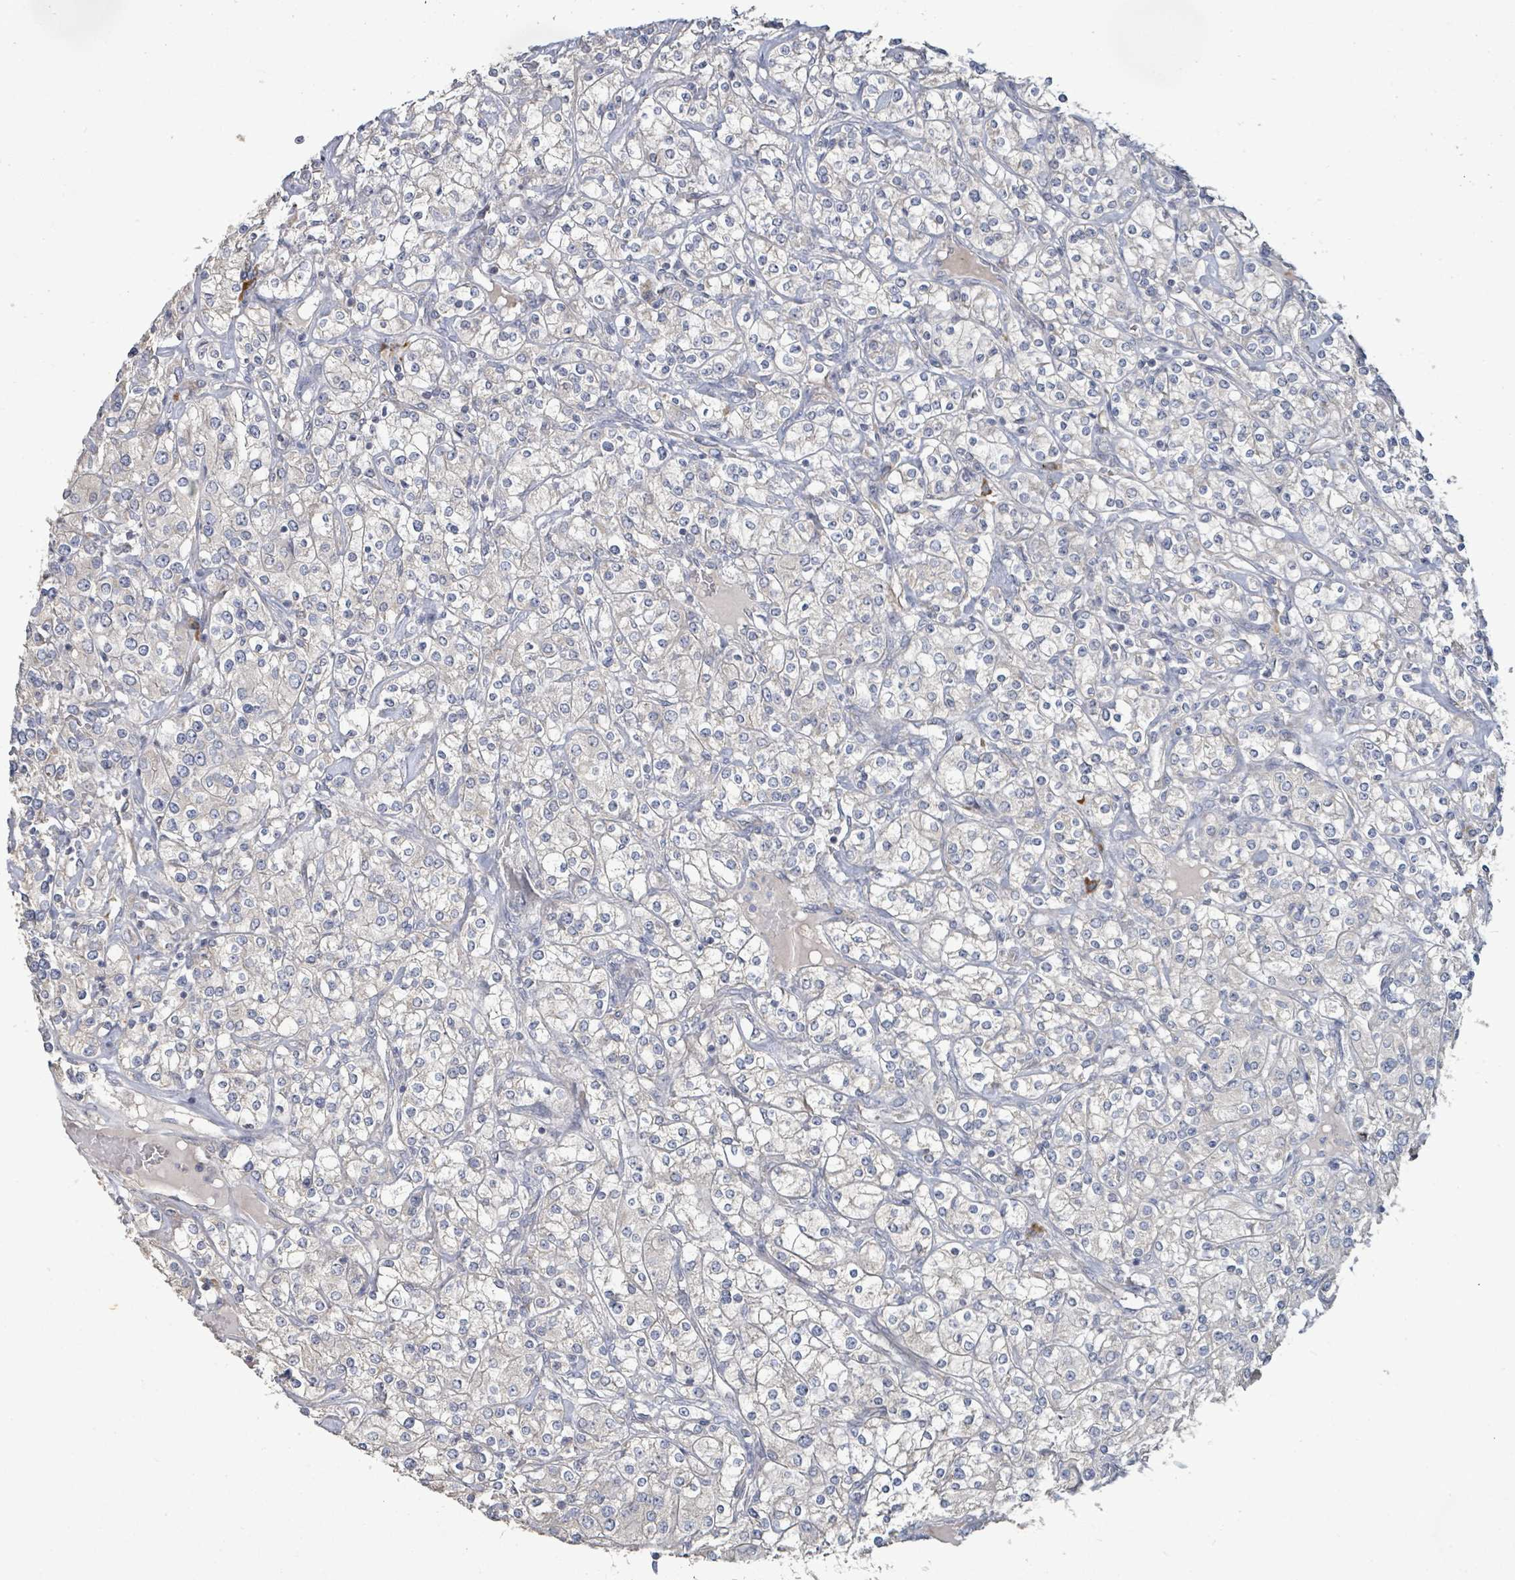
{"staining": {"intensity": "negative", "quantity": "none", "location": "none"}, "tissue": "renal cancer", "cell_type": "Tumor cells", "image_type": "cancer", "snomed": [{"axis": "morphology", "description": "Adenocarcinoma, NOS"}, {"axis": "topography", "description": "Kidney"}], "caption": "Human renal cancer stained for a protein using immunohistochemistry (IHC) shows no staining in tumor cells.", "gene": "KCNS2", "patient": {"sex": "male", "age": 77}}